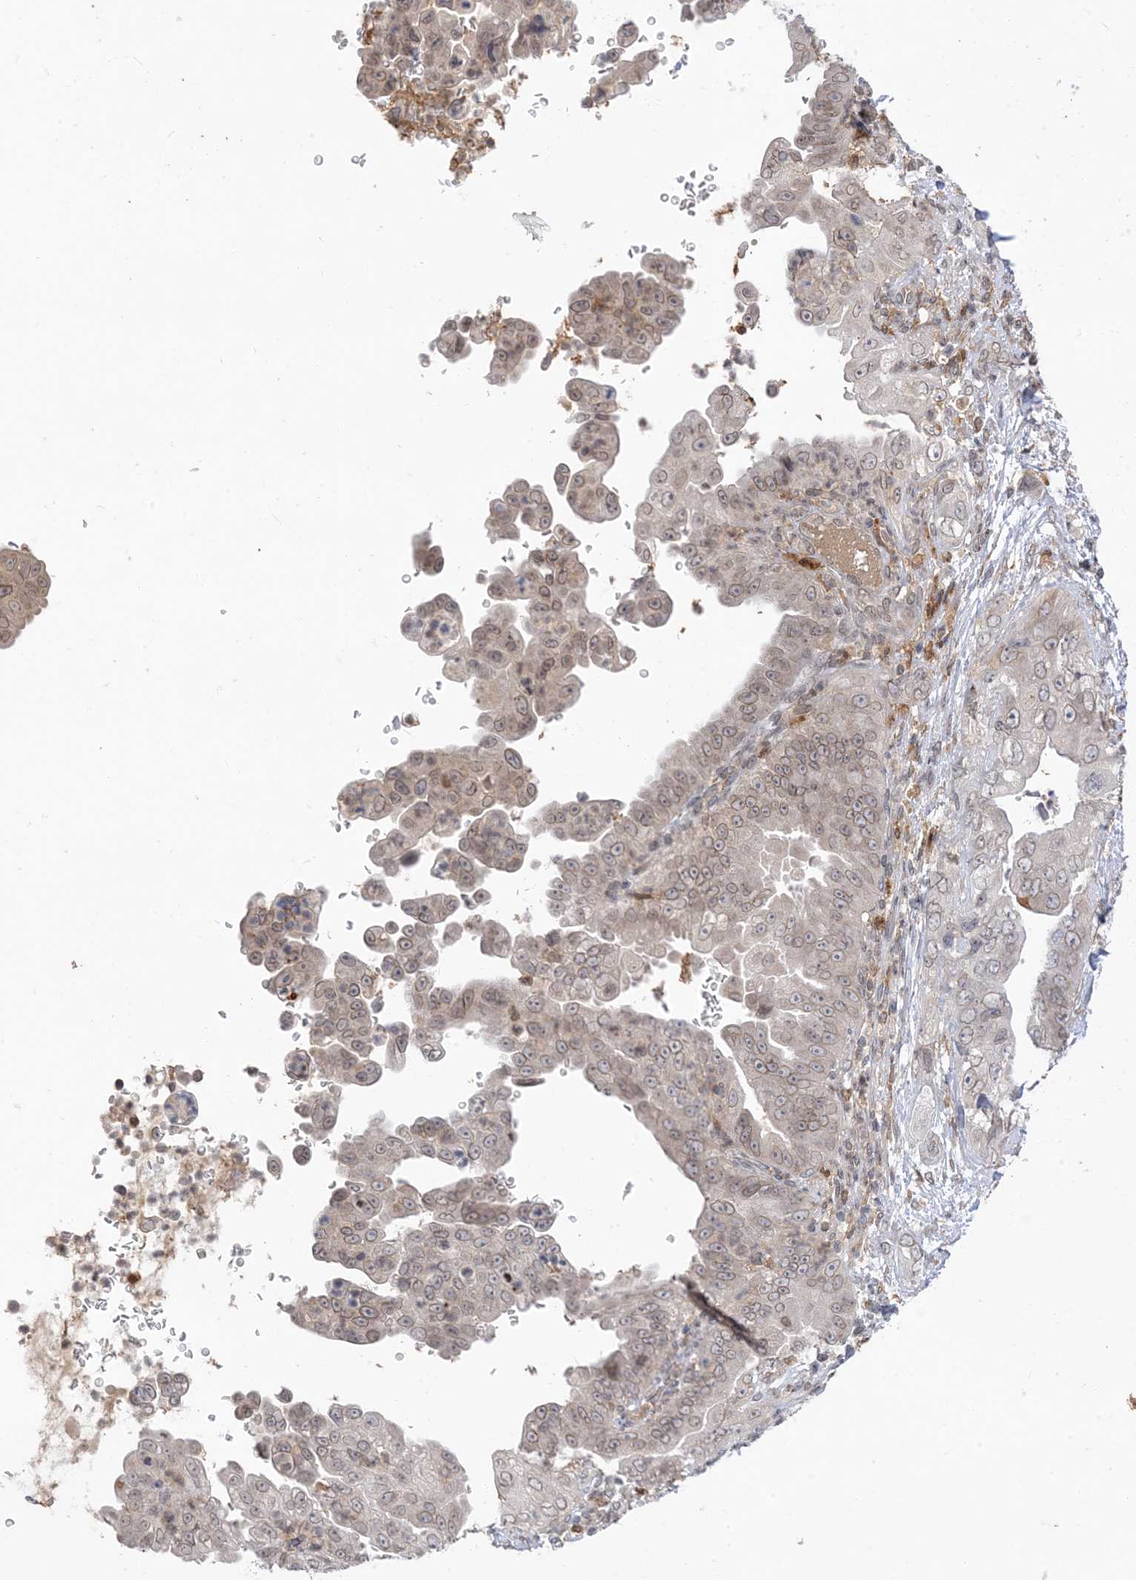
{"staining": {"intensity": "weak", "quantity": "25%-75%", "location": "cytoplasmic/membranous,nuclear"}, "tissue": "pancreatic cancer", "cell_type": "Tumor cells", "image_type": "cancer", "snomed": [{"axis": "morphology", "description": "Adenocarcinoma, NOS"}, {"axis": "topography", "description": "Pancreas"}], "caption": "Protein staining of pancreatic cancer tissue shows weak cytoplasmic/membranous and nuclear positivity in about 25%-75% of tumor cells. The protein of interest is shown in brown color, while the nuclei are stained blue.", "gene": "NAGK", "patient": {"sex": "female", "age": 78}}